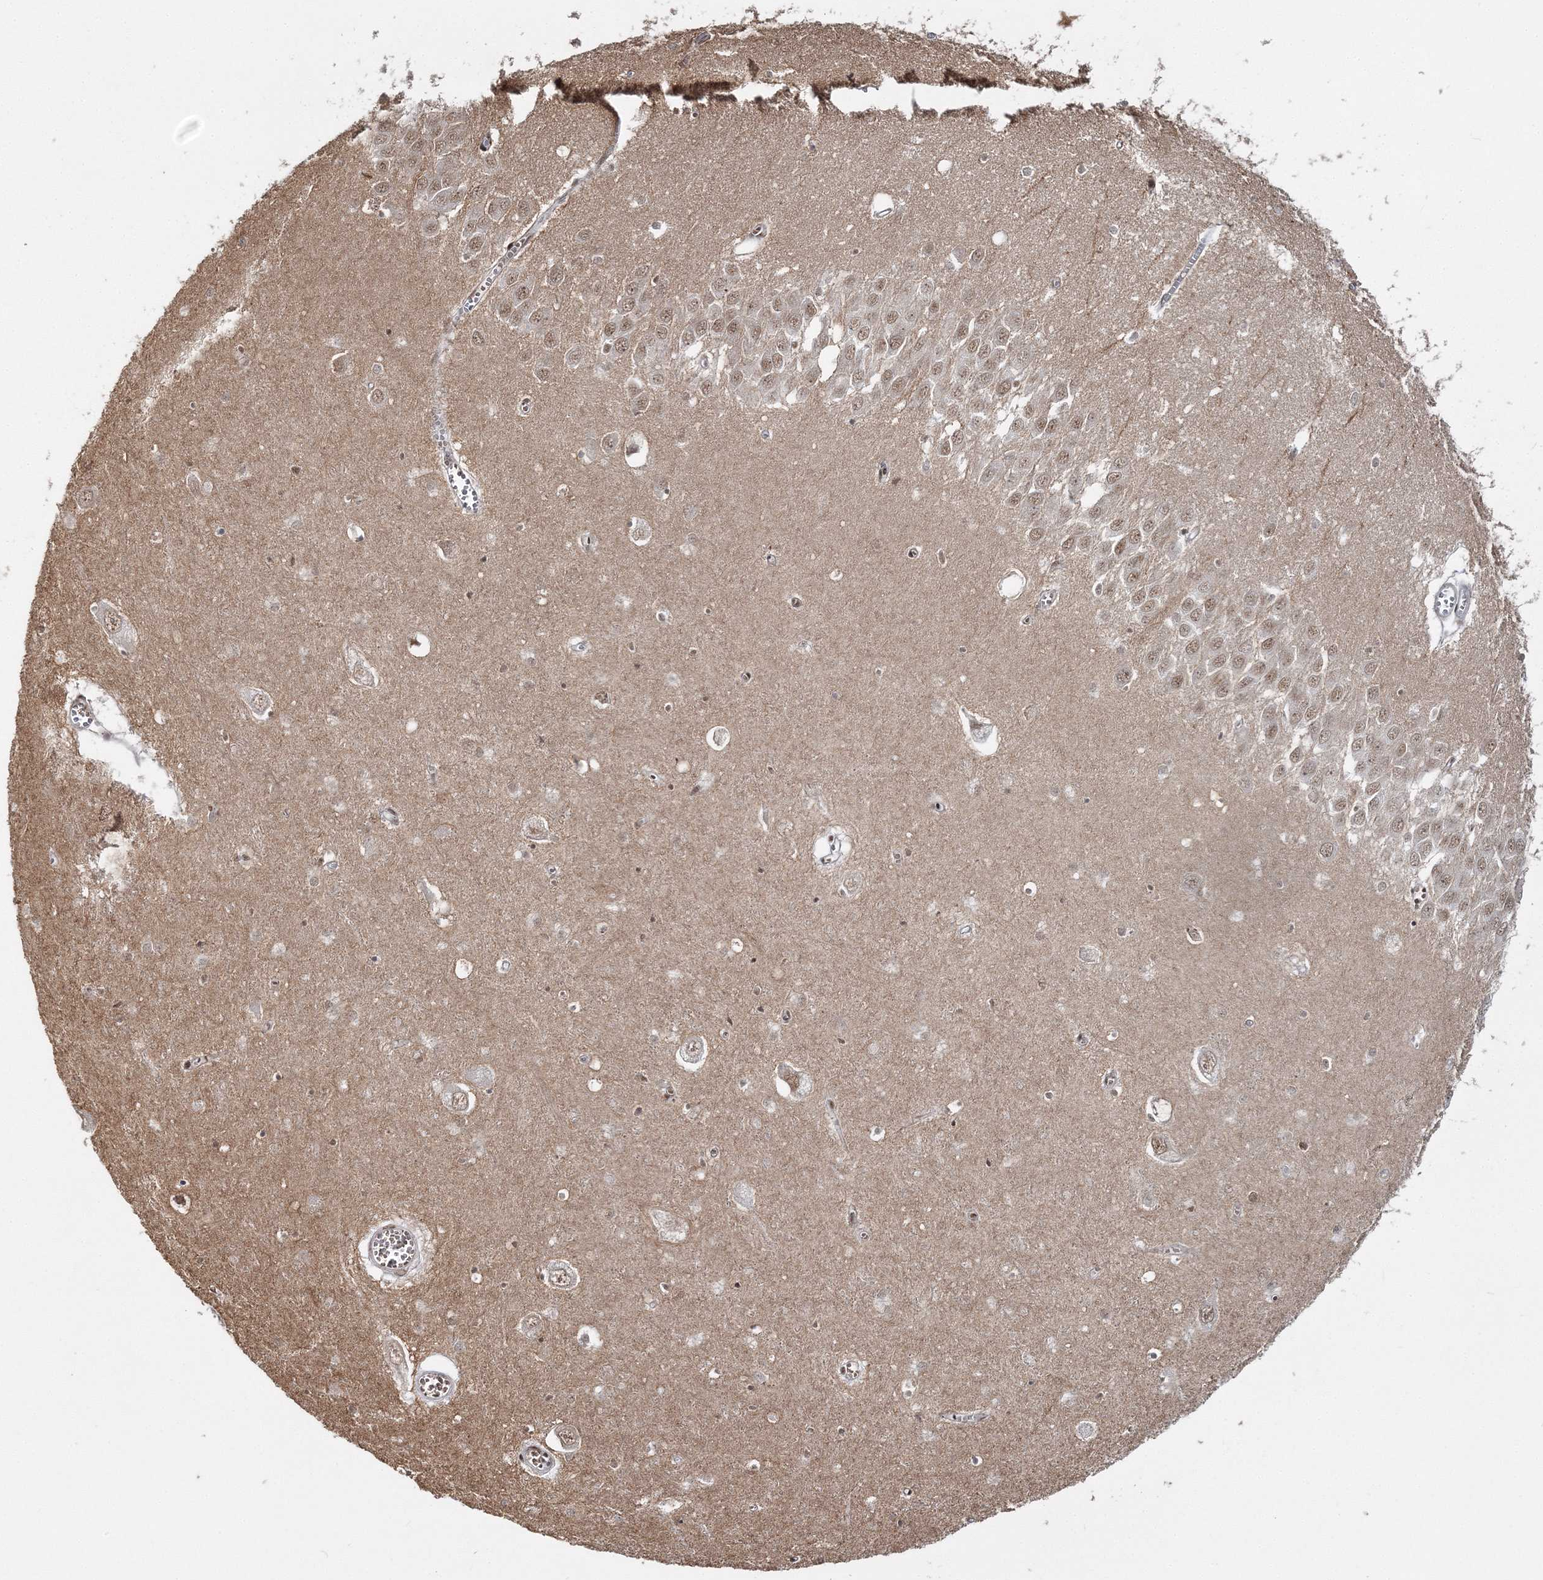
{"staining": {"intensity": "moderate", "quantity": ">75%", "location": "nuclear"}, "tissue": "hippocampus", "cell_type": "Glial cells", "image_type": "normal", "snomed": [{"axis": "morphology", "description": "Normal tissue, NOS"}, {"axis": "topography", "description": "Hippocampus"}], "caption": "This is a histology image of immunohistochemistry staining of benign hippocampus, which shows moderate staining in the nuclear of glial cells.", "gene": "ENSG00000290315", "patient": {"sex": "male", "age": 70}}